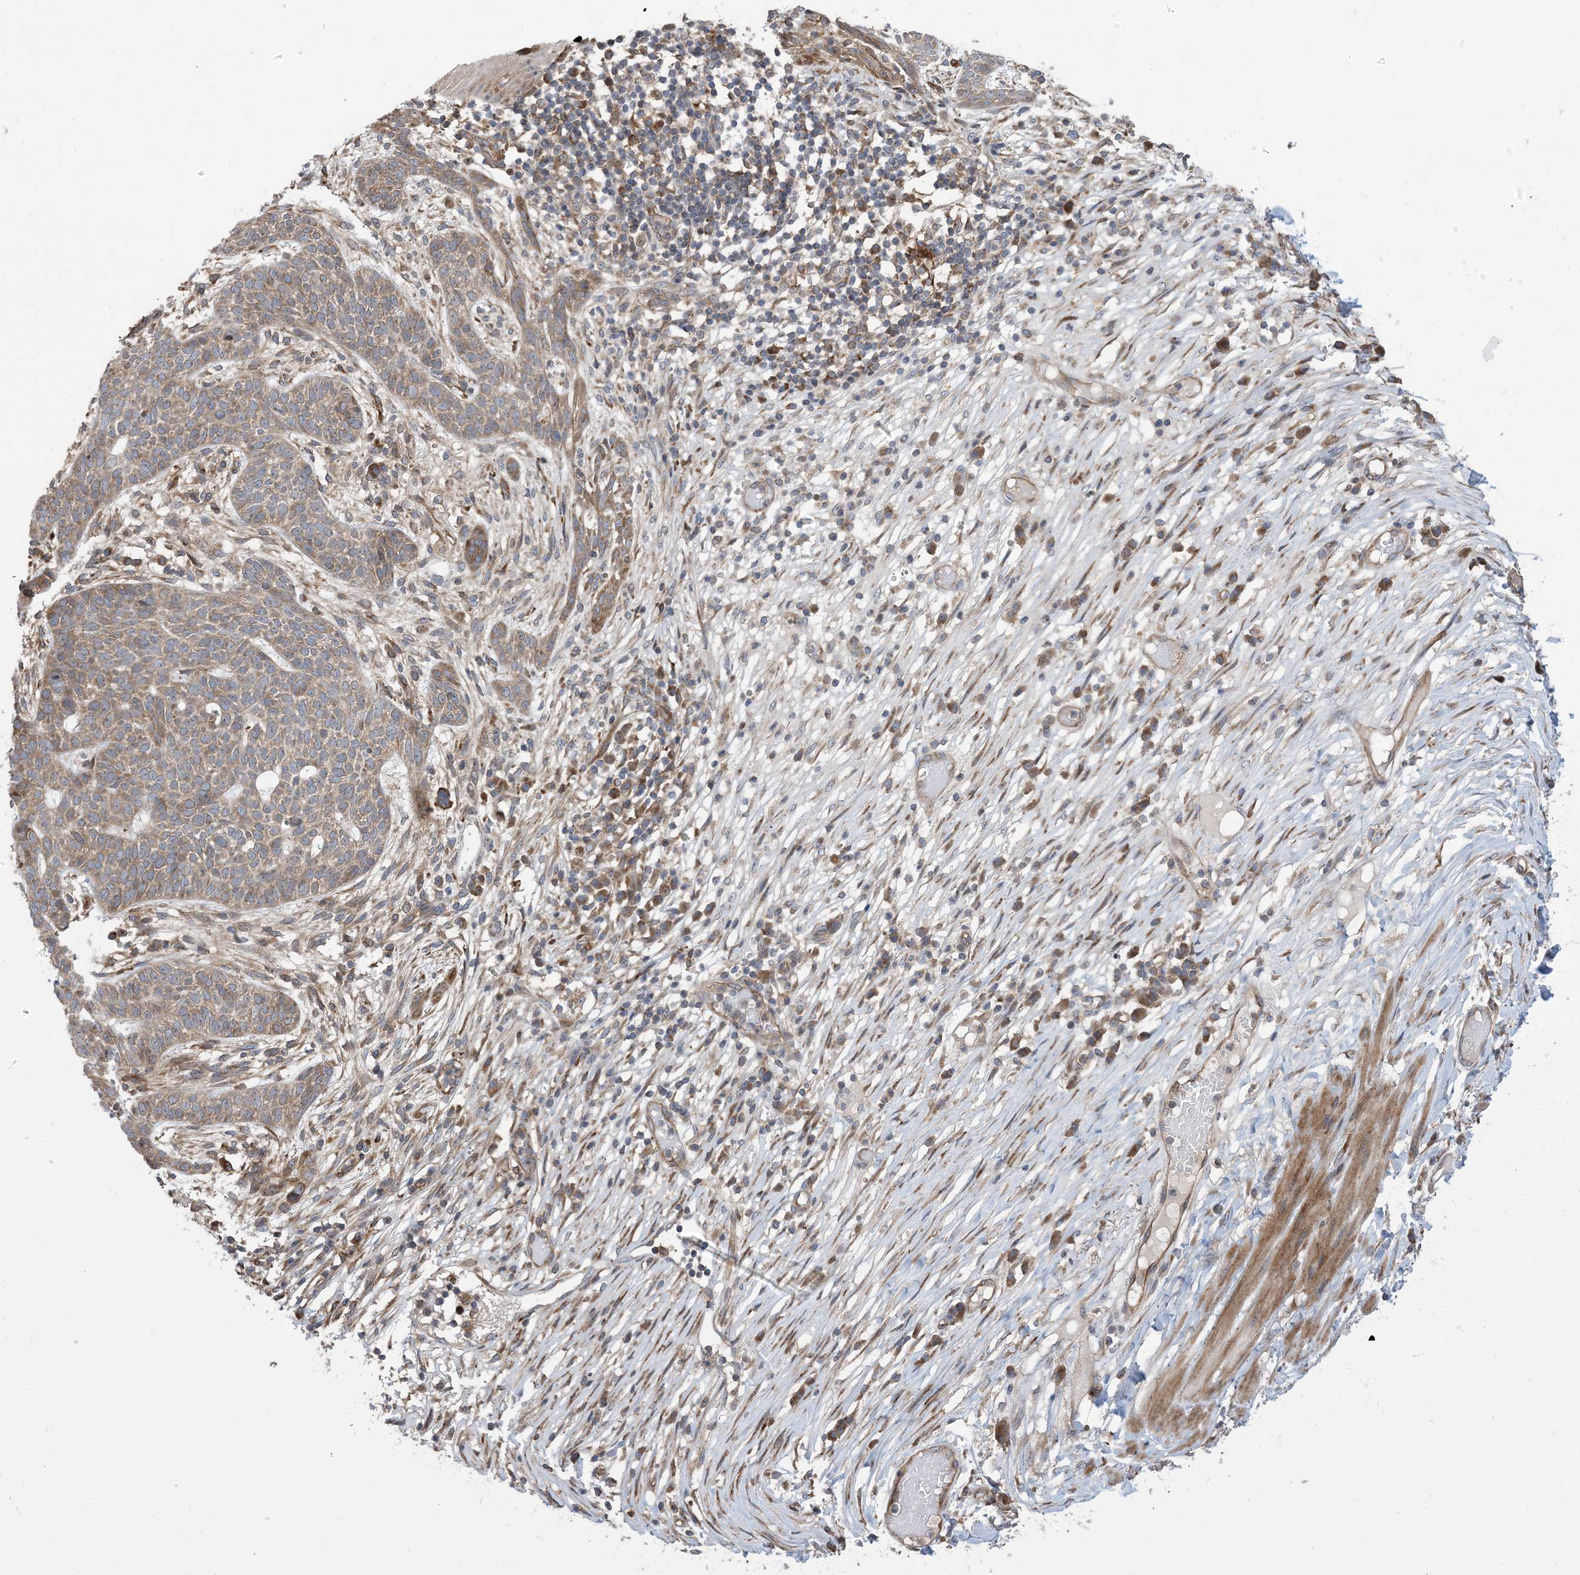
{"staining": {"intensity": "moderate", "quantity": ">75%", "location": "cytoplasmic/membranous"}, "tissue": "skin cancer", "cell_type": "Tumor cells", "image_type": "cancer", "snomed": [{"axis": "morphology", "description": "Normal tissue, NOS"}, {"axis": "morphology", "description": "Basal cell carcinoma"}, {"axis": "topography", "description": "Skin"}], "caption": "The photomicrograph reveals staining of basal cell carcinoma (skin), revealing moderate cytoplasmic/membranous protein expression (brown color) within tumor cells.", "gene": "CLEC16A", "patient": {"sex": "male", "age": 64}}